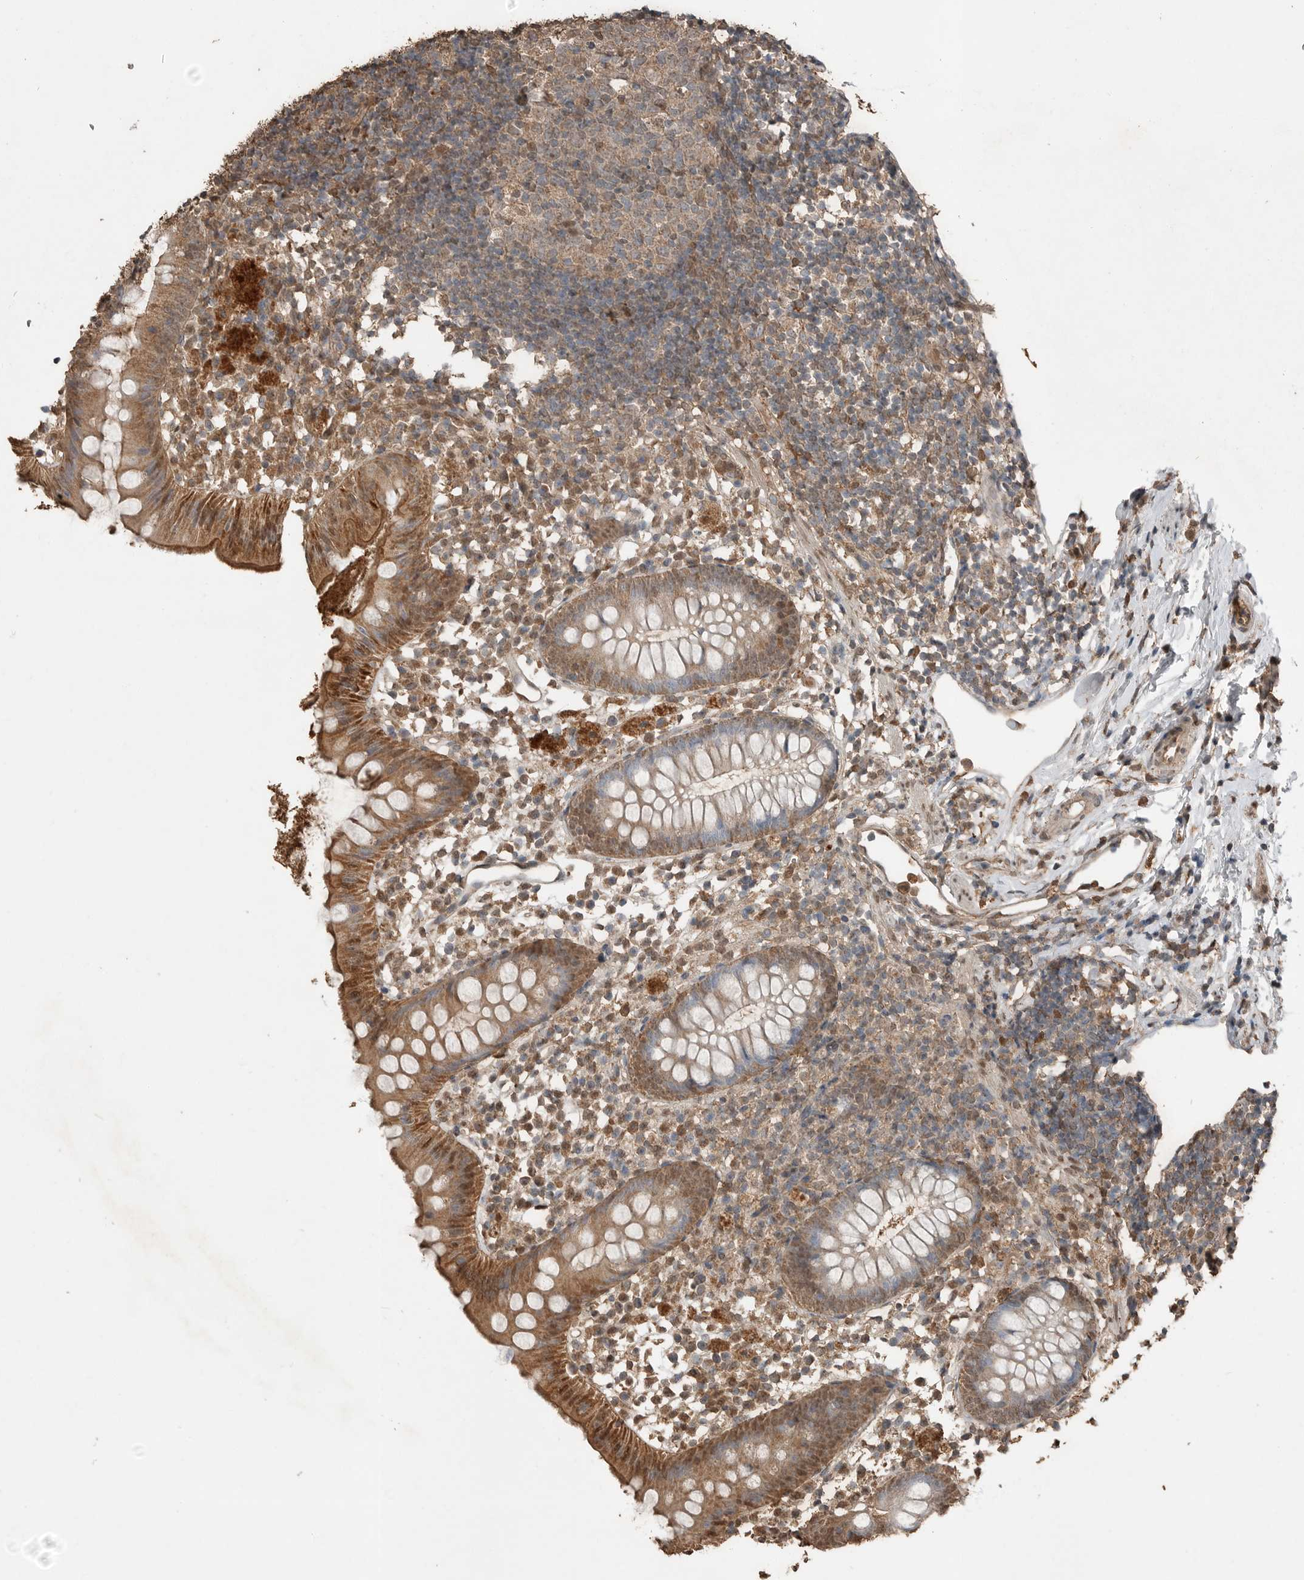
{"staining": {"intensity": "strong", "quantity": ">75%", "location": "cytoplasmic/membranous,nuclear"}, "tissue": "appendix", "cell_type": "Glandular cells", "image_type": "normal", "snomed": [{"axis": "morphology", "description": "Normal tissue, NOS"}, {"axis": "topography", "description": "Appendix"}], "caption": "IHC micrograph of benign appendix: appendix stained using immunohistochemistry (IHC) demonstrates high levels of strong protein expression localized specifically in the cytoplasmic/membranous,nuclear of glandular cells, appearing as a cytoplasmic/membranous,nuclear brown color.", "gene": "BLZF1", "patient": {"sex": "female", "age": 20}}